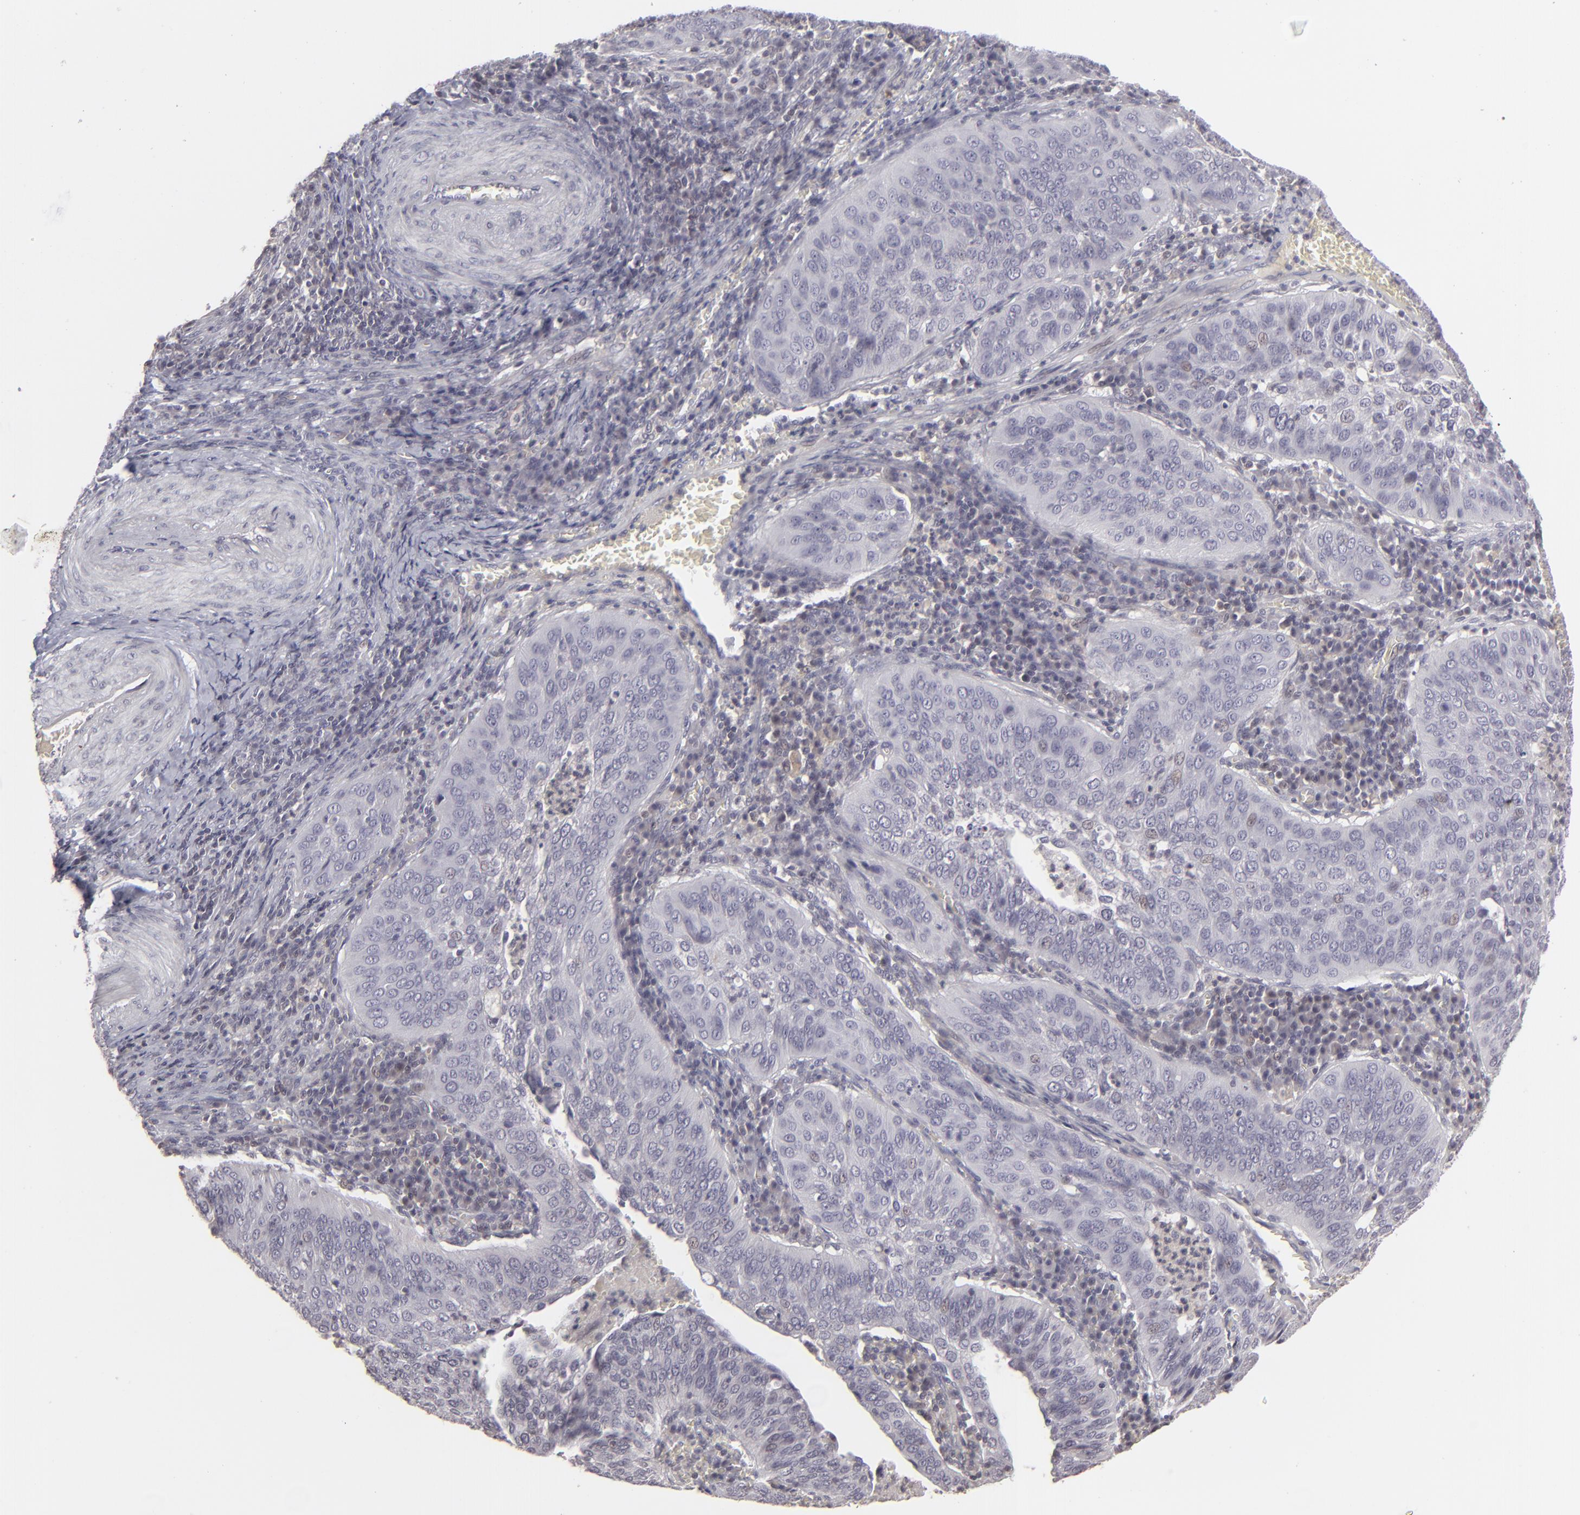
{"staining": {"intensity": "negative", "quantity": "none", "location": "none"}, "tissue": "cervical cancer", "cell_type": "Tumor cells", "image_type": "cancer", "snomed": [{"axis": "morphology", "description": "Squamous cell carcinoma, NOS"}, {"axis": "topography", "description": "Cervix"}], "caption": "The IHC photomicrograph has no significant staining in tumor cells of squamous cell carcinoma (cervical) tissue.", "gene": "CLDN2", "patient": {"sex": "female", "age": 39}}